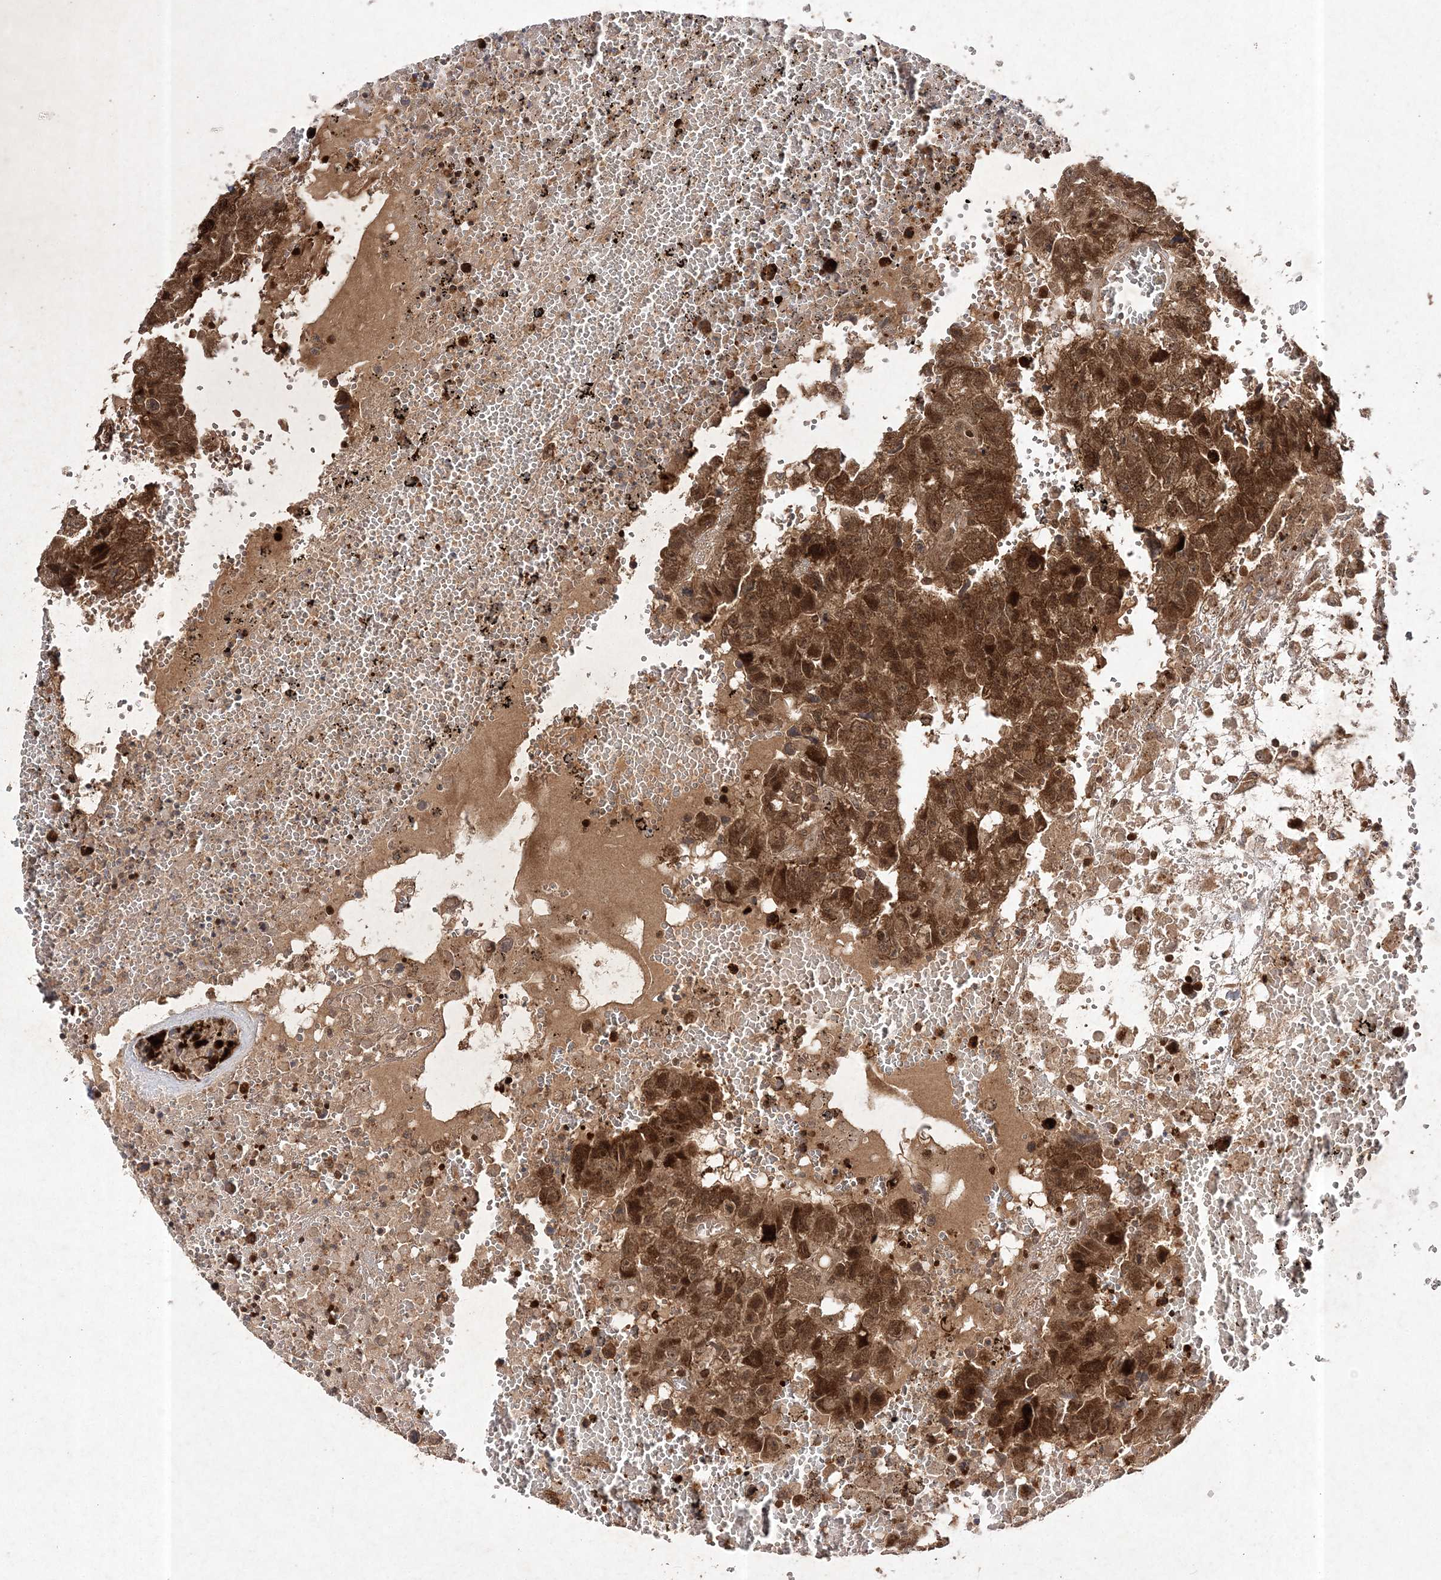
{"staining": {"intensity": "strong", "quantity": ">75%", "location": "cytoplasmic/membranous,nuclear"}, "tissue": "testis cancer", "cell_type": "Tumor cells", "image_type": "cancer", "snomed": [{"axis": "morphology", "description": "Carcinoma, Embryonal, NOS"}, {"axis": "topography", "description": "Testis"}], "caption": "Immunohistochemistry image of neoplastic tissue: testis cancer stained using IHC displays high levels of strong protein expression localized specifically in the cytoplasmic/membranous and nuclear of tumor cells, appearing as a cytoplasmic/membranous and nuclear brown color.", "gene": "NIF3L1", "patient": {"sex": "male", "age": 25}}